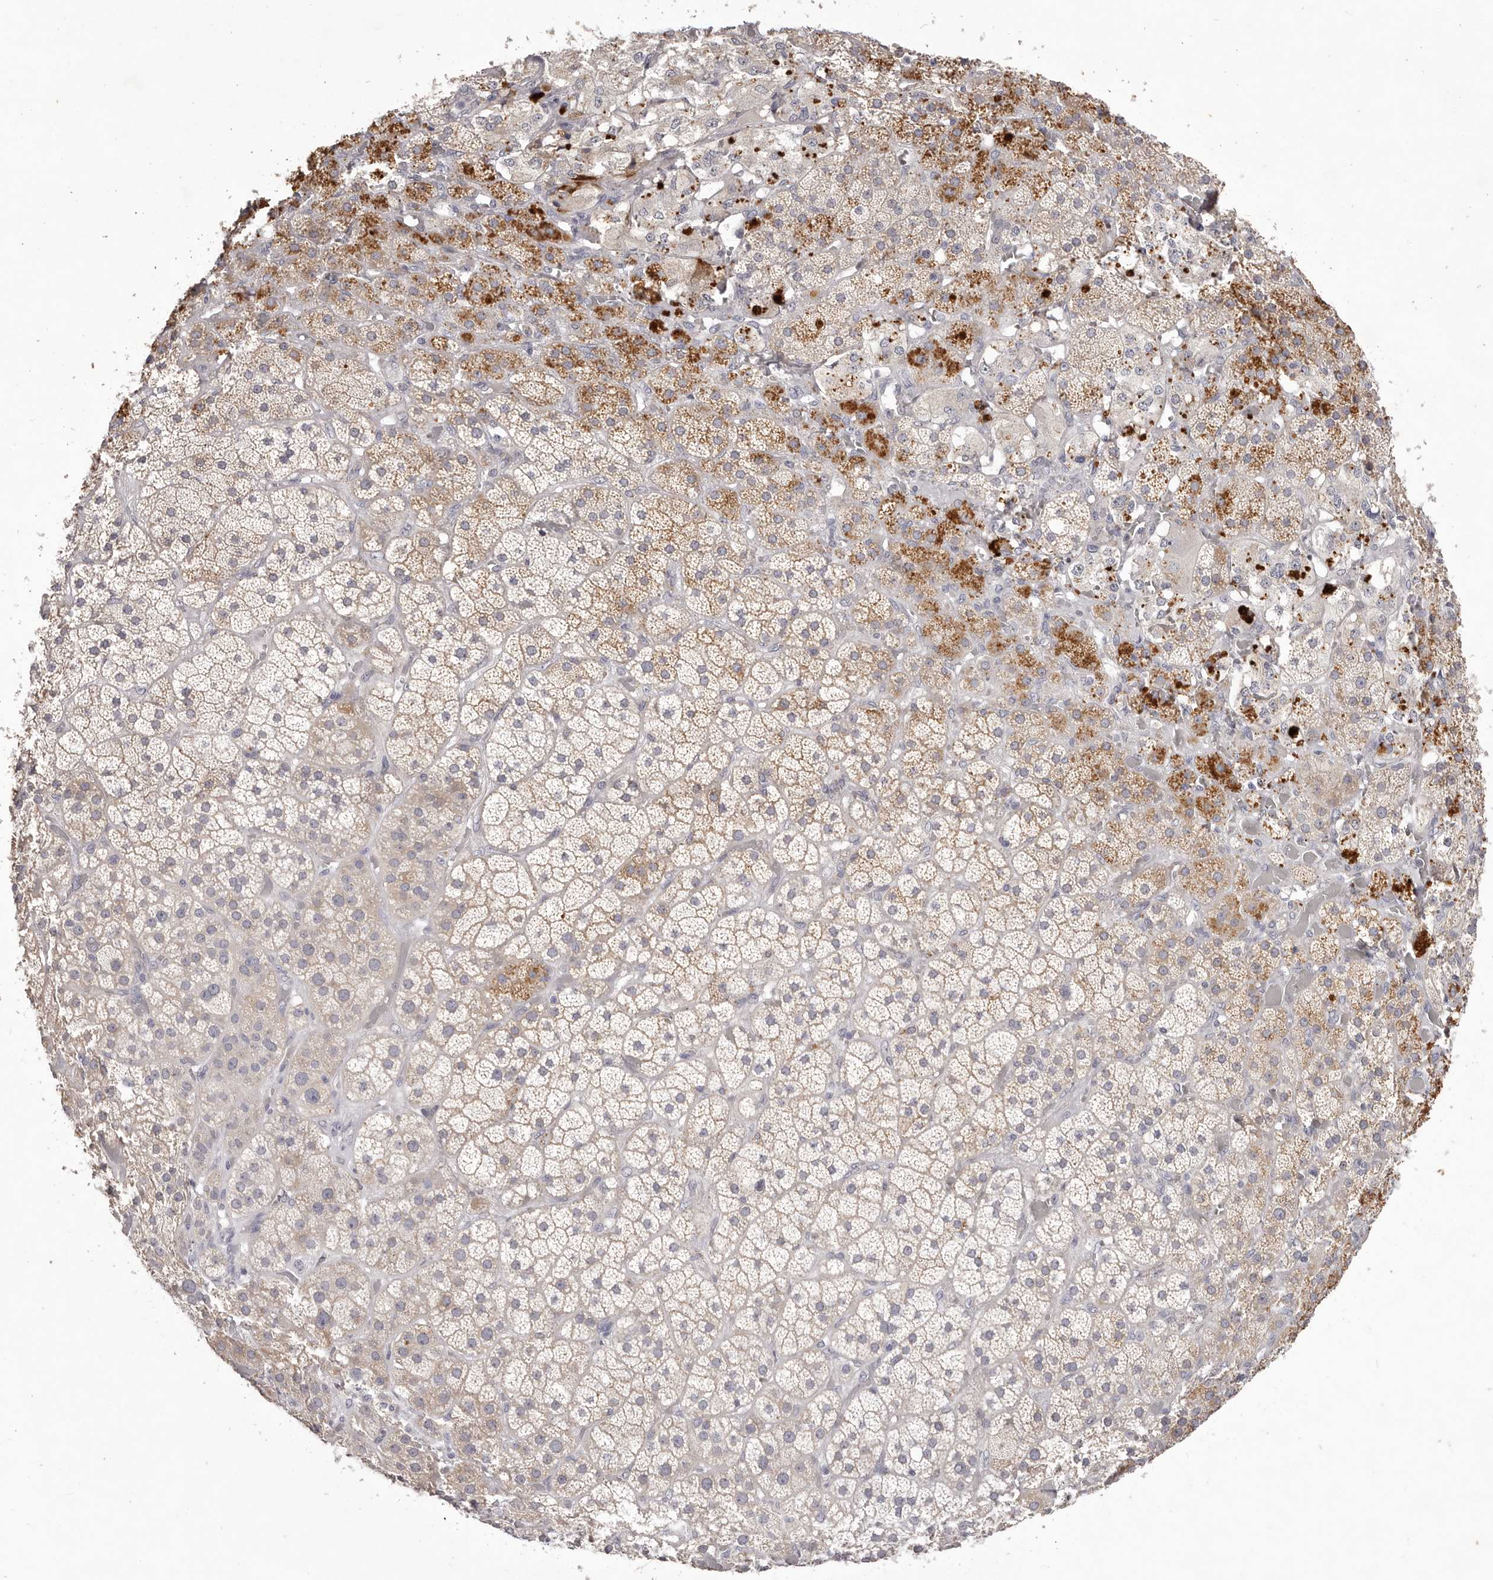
{"staining": {"intensity": "moderate", "quantity": "<25%", "location": "cytoplasmic/membranous"}, "tissue": "adrenal gland", "cell_type": "Glandular cells", "image_type": "normal", "snomed": [{"axis": "morphology", "description": "Normal tissue, NOS"}, {"axis": "topography", "description": "Adrenal gland"}], "caption": "This micrograph shows benign adrenal gland stained with IHC to label a protein in brown. The cytoplasmic/membranous of glandular cells show moderate positivity for the protein. Nuclei are counter-stained blue.", "gene": "GARNL3", "patient": {"sex": "male", "age": 57}}